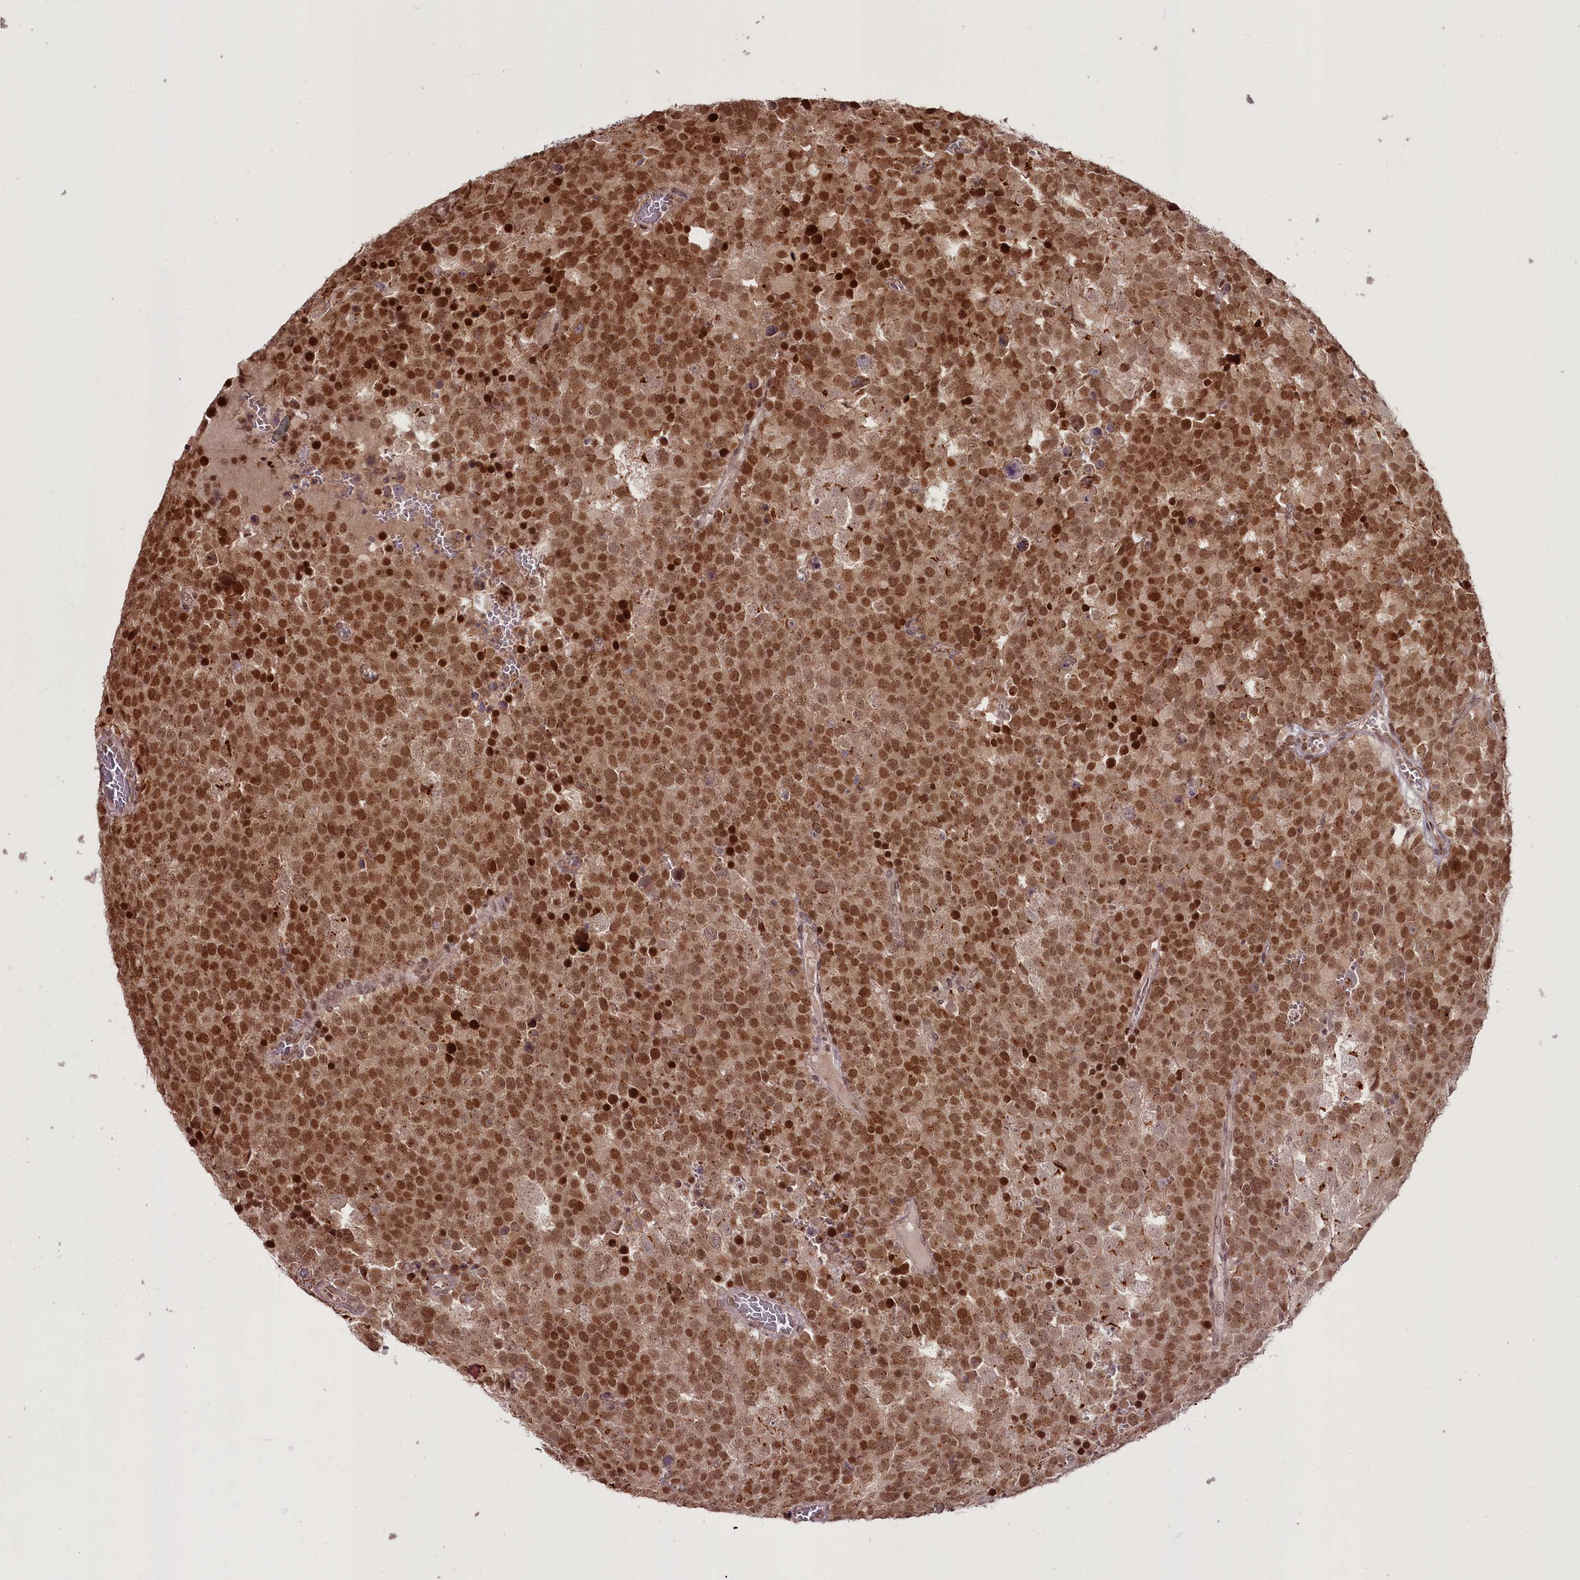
{"staining": {"intensity": "moderate", "quantity": ">75%", "location": "cytoplasmic/membranous,nuclear"}, "tissue": "testis cancer", "cell_type": "Tumor cells", "image_type": "cancer", "snomed": [{"axis": "morphology", "description": "Seminoma, NOS"}, {"axis": "topography", "description": "Testis"}], "caption": "A medium amount of moderate cytoplasmic/membranous and nuclear positivity is seen in approximately >75% of tumor cells in testis seminoma tissue. (DAB (3,3'-diaminobenzidine) IHC with brightfield microscopy, high magnification).", "gene": "CEP83", "patient": {"sex": "male", "age": 71}}